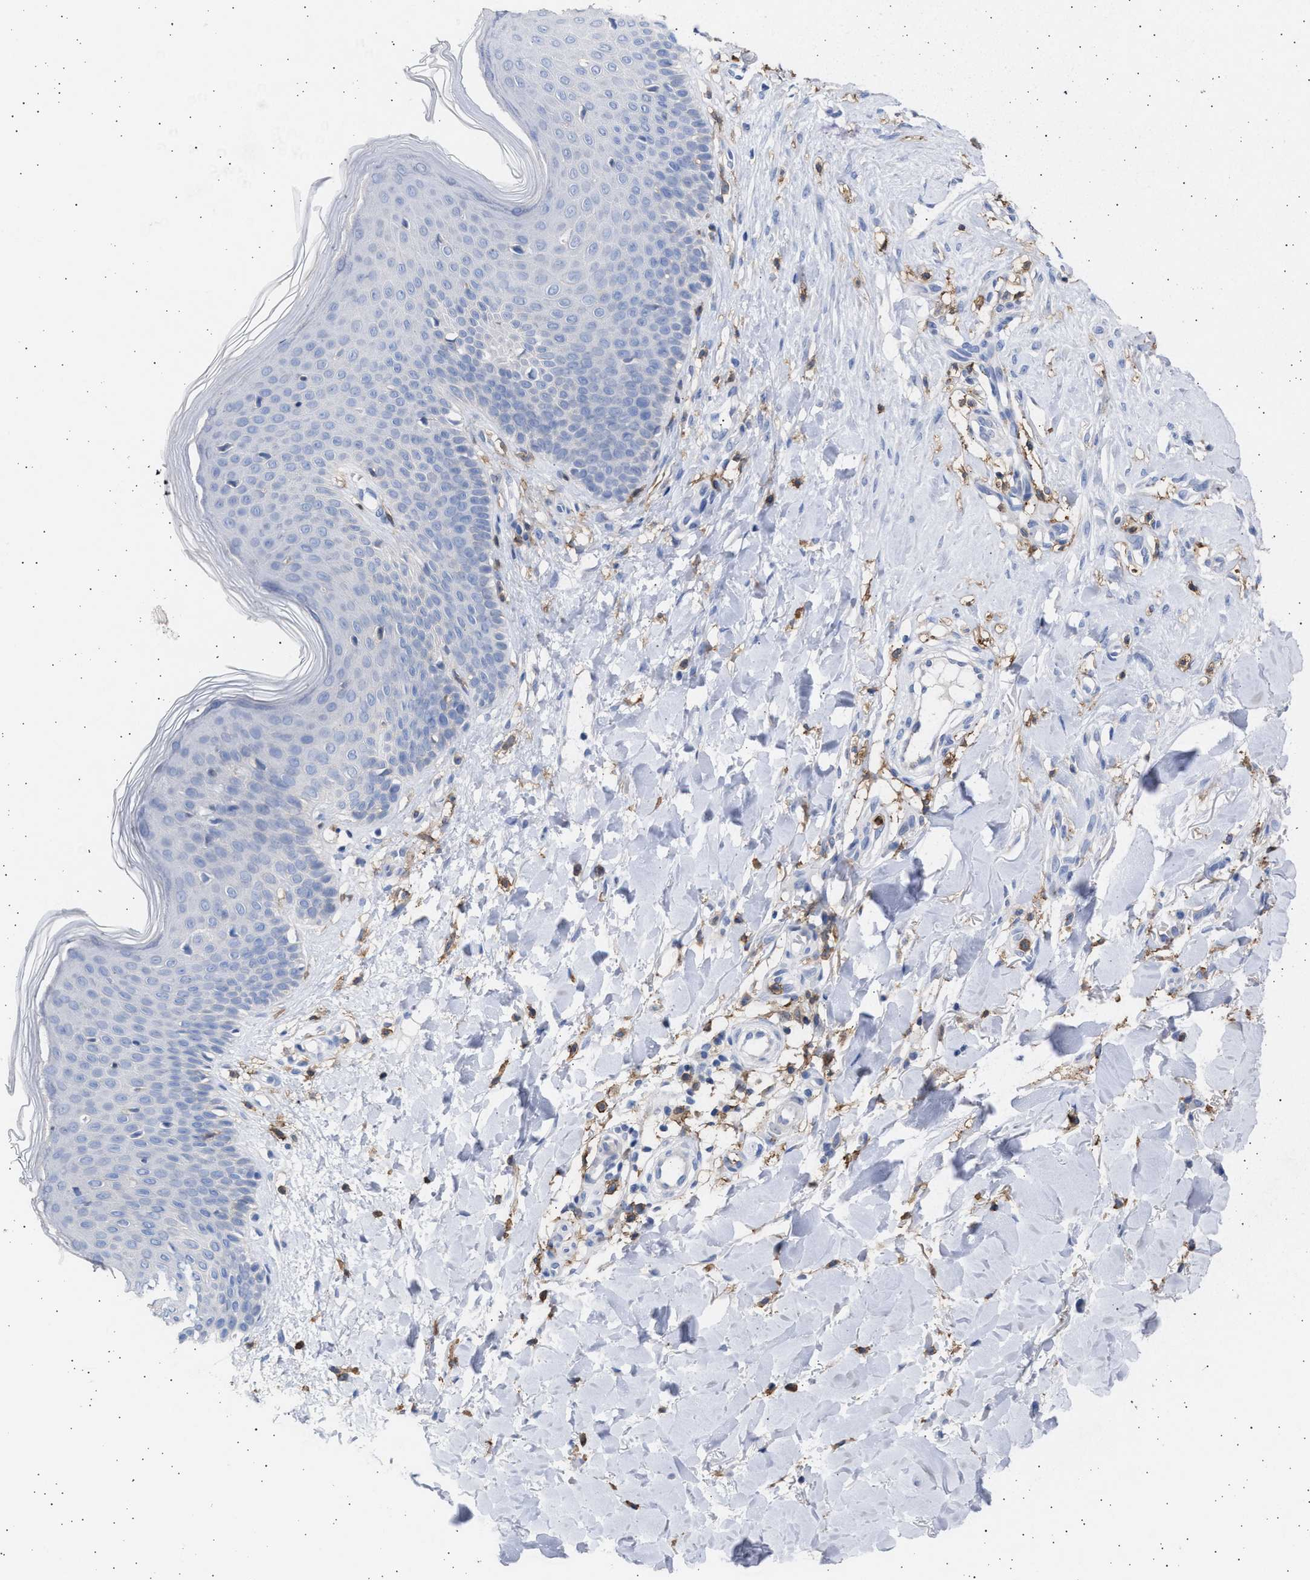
{"staining": {"intensity": "moderate", "quantity": ">75%", "location": "cytoplasmic/membranous"}, "tissue": "skin", "cell_type": "Fibroblasts", "image_type": "normal", "snomed": [{"axis": "morphology", "description": "Normal tissue, NOS"}, {"axis": "topography", "description": "Skin"}], "caption": "Protein positivity by immunohistochemistry (IHC) shows moderate cytoplasmic/membranous positivity in approximately >75% of fibroblasts in benign skin.", "gene": "FCER1A", "patient": {"sex": "male", "age": 41}}